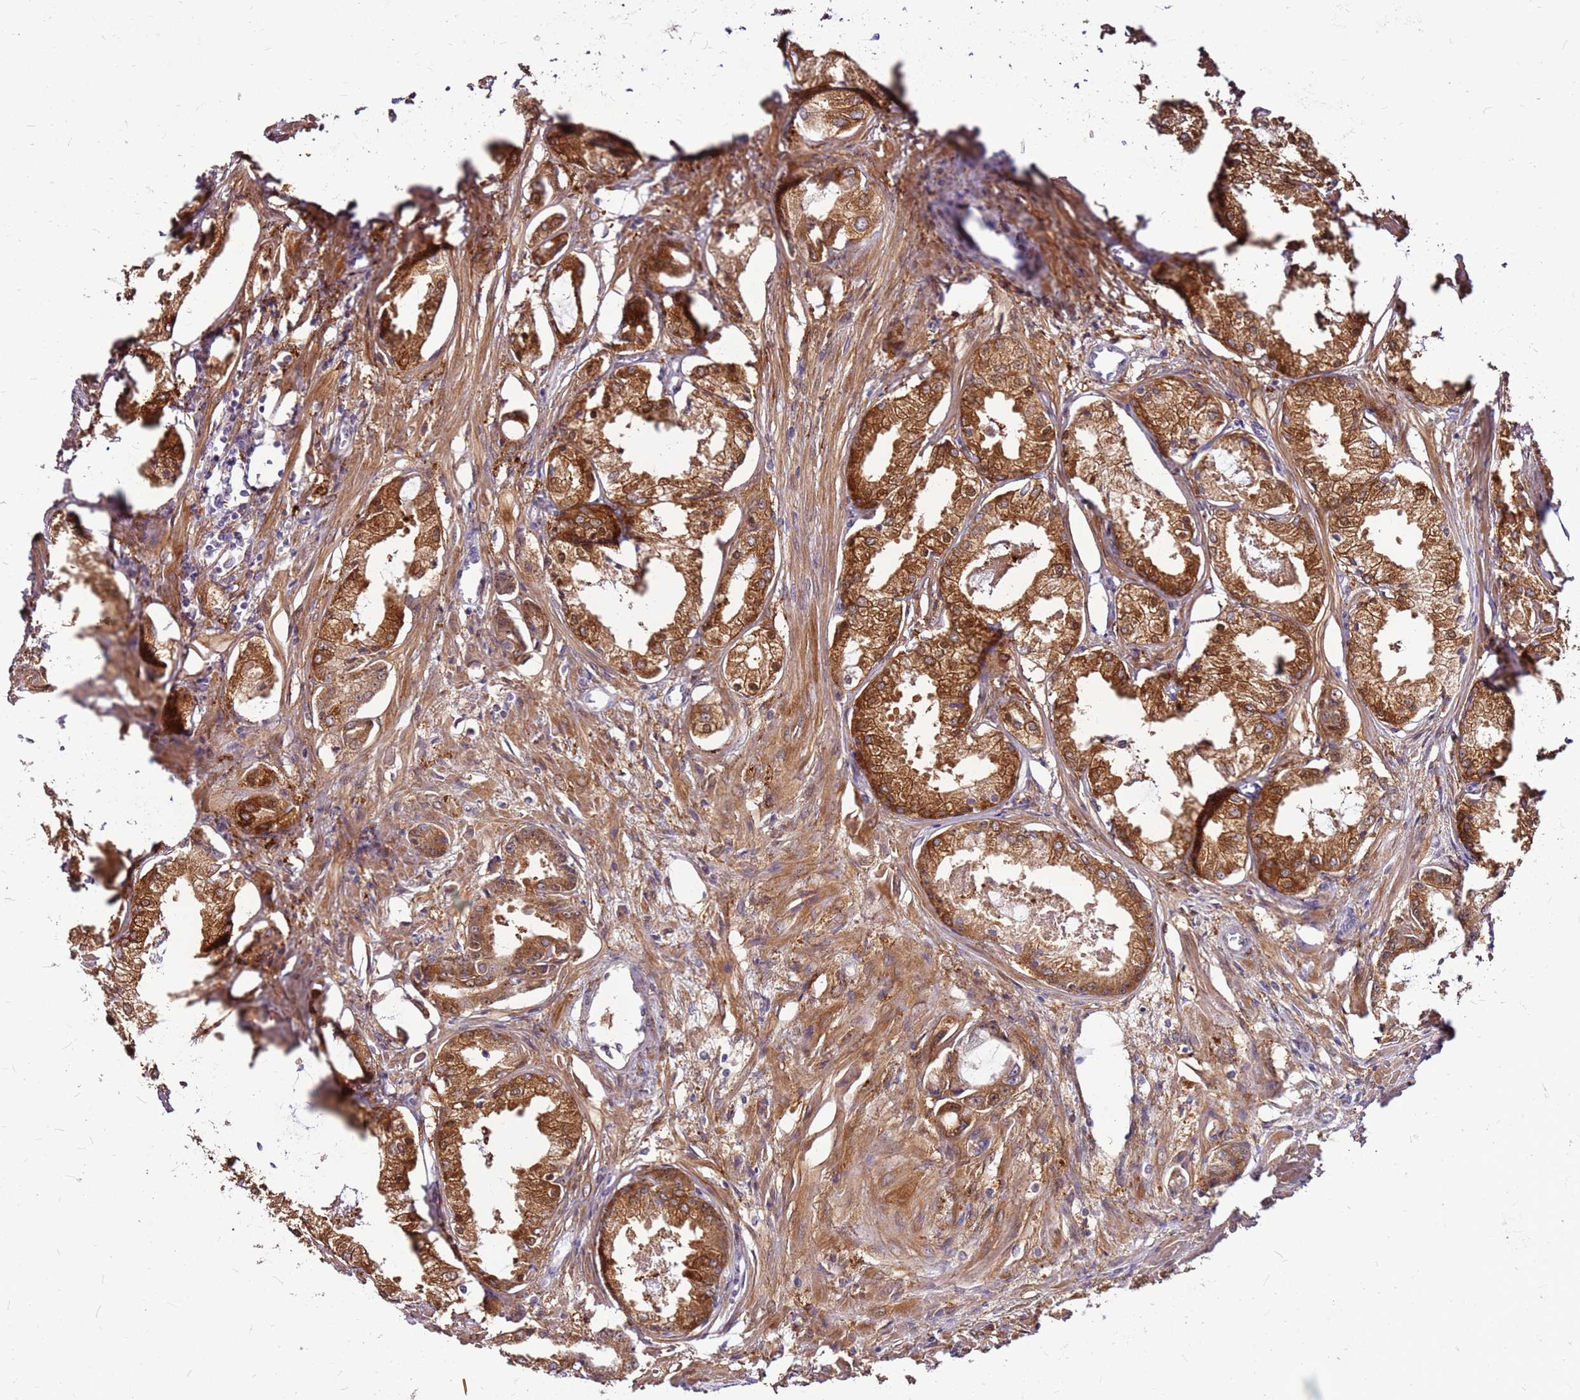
{"staining": {"intensity": "strong", "quantity": ">75%", "location": "cytoplasmic/membranous"}, "tissue": "prostate cancer", "cell_type": "Tumor cells", "image_type": "cancer", "snomed": [{"axis": "morphology", "description": "Adenocarcinoma, Low grade"}, {"axis": "topography", "description": "Prostate"}], "caption": "Strong cytoplasmic/membranous staining for a protein is seen in approximately >75% of tumor cells of prostate adenocarcinoma (low-grade) using immunohistochemistry (IHC).", "gene": "ALDH1A3", "patient": {"sex": "male", "age": 68}}